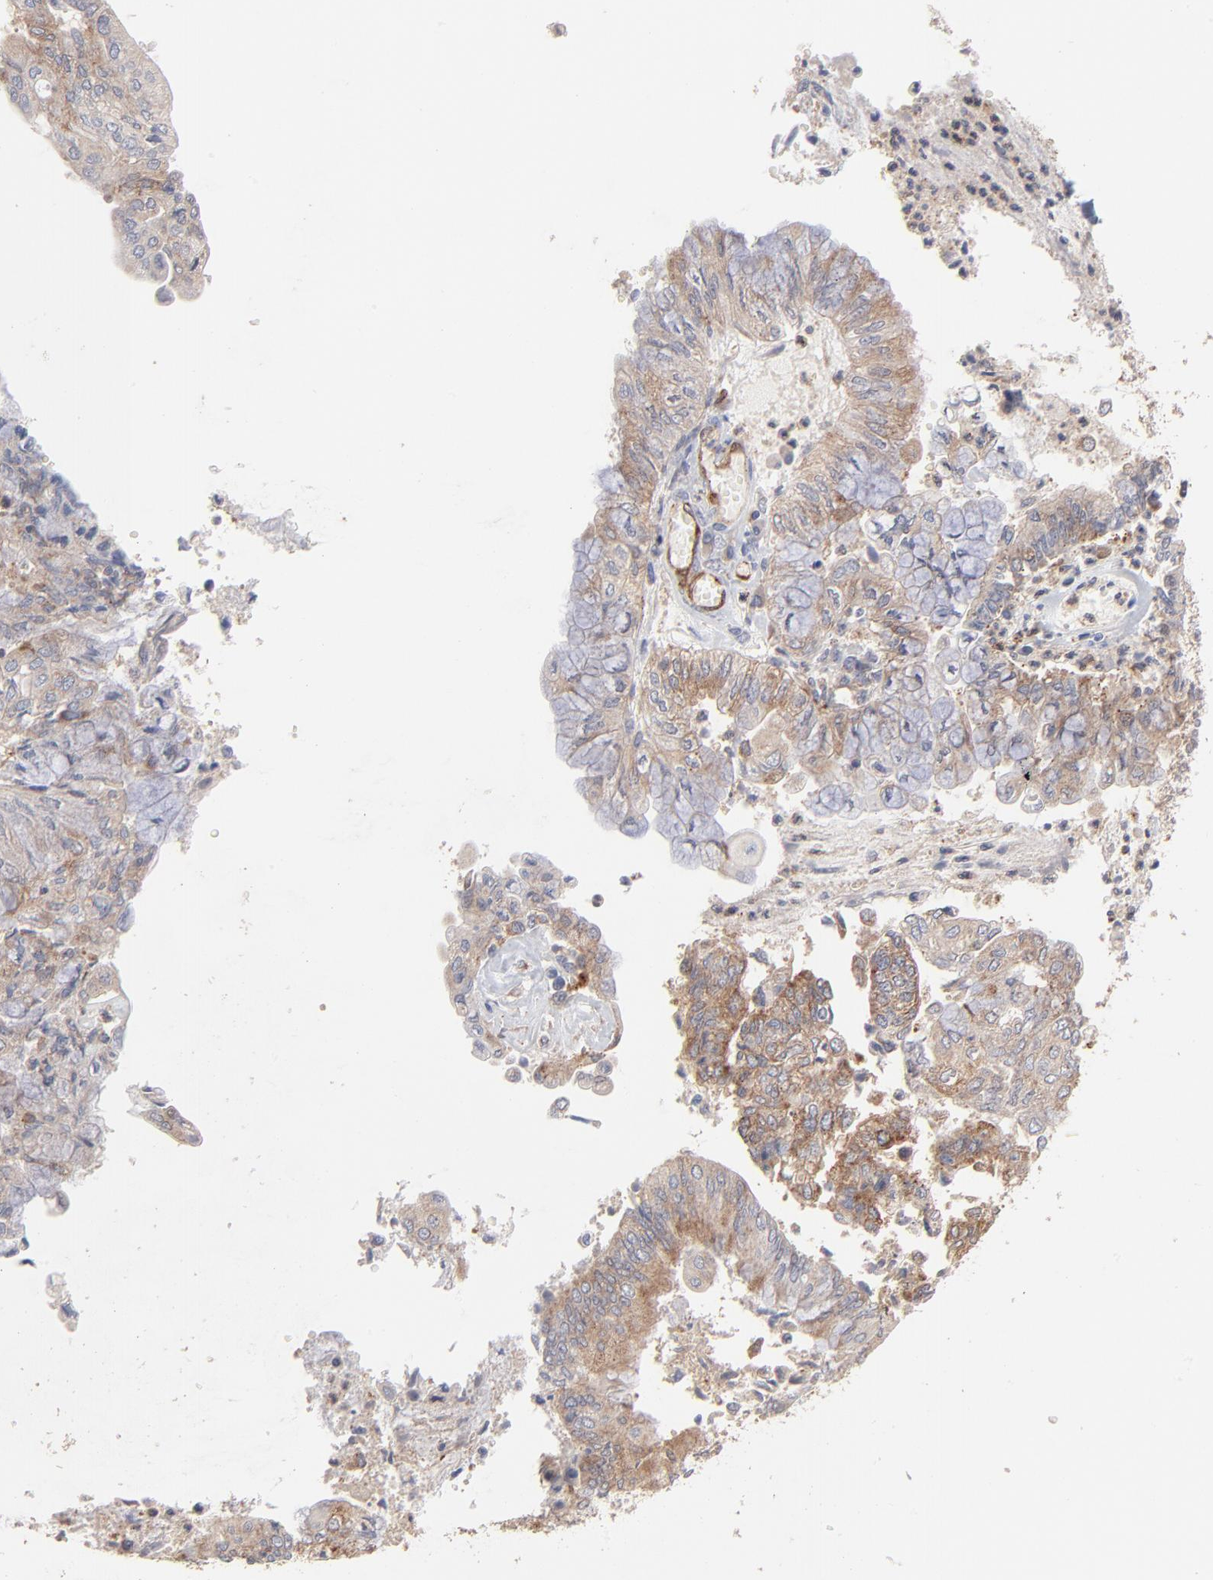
{"staining": {"intensity": "weak", "quantity": ">75%", "location": "cytoplasmic/membranous"}, "tissue": "endometrial cancer", "cell_type": "Tumor cells", "image_type": "cancer", "snomed": [{"axis": "morphology", "description": "Adenocarcinoma, NOS"}, {"axis": "topography", "description": "Endometrium"}], "caption": "Endometrial cancer tissue displays weak cytoplasmic/membranous expression in approximately >75% of tumor cells, visualized by immunohistochemistry. (IHC, brightfield microscopy, high magnification).", "gene": "IVNS1ABP", "patient": {"sex": "female", "age": 59}}